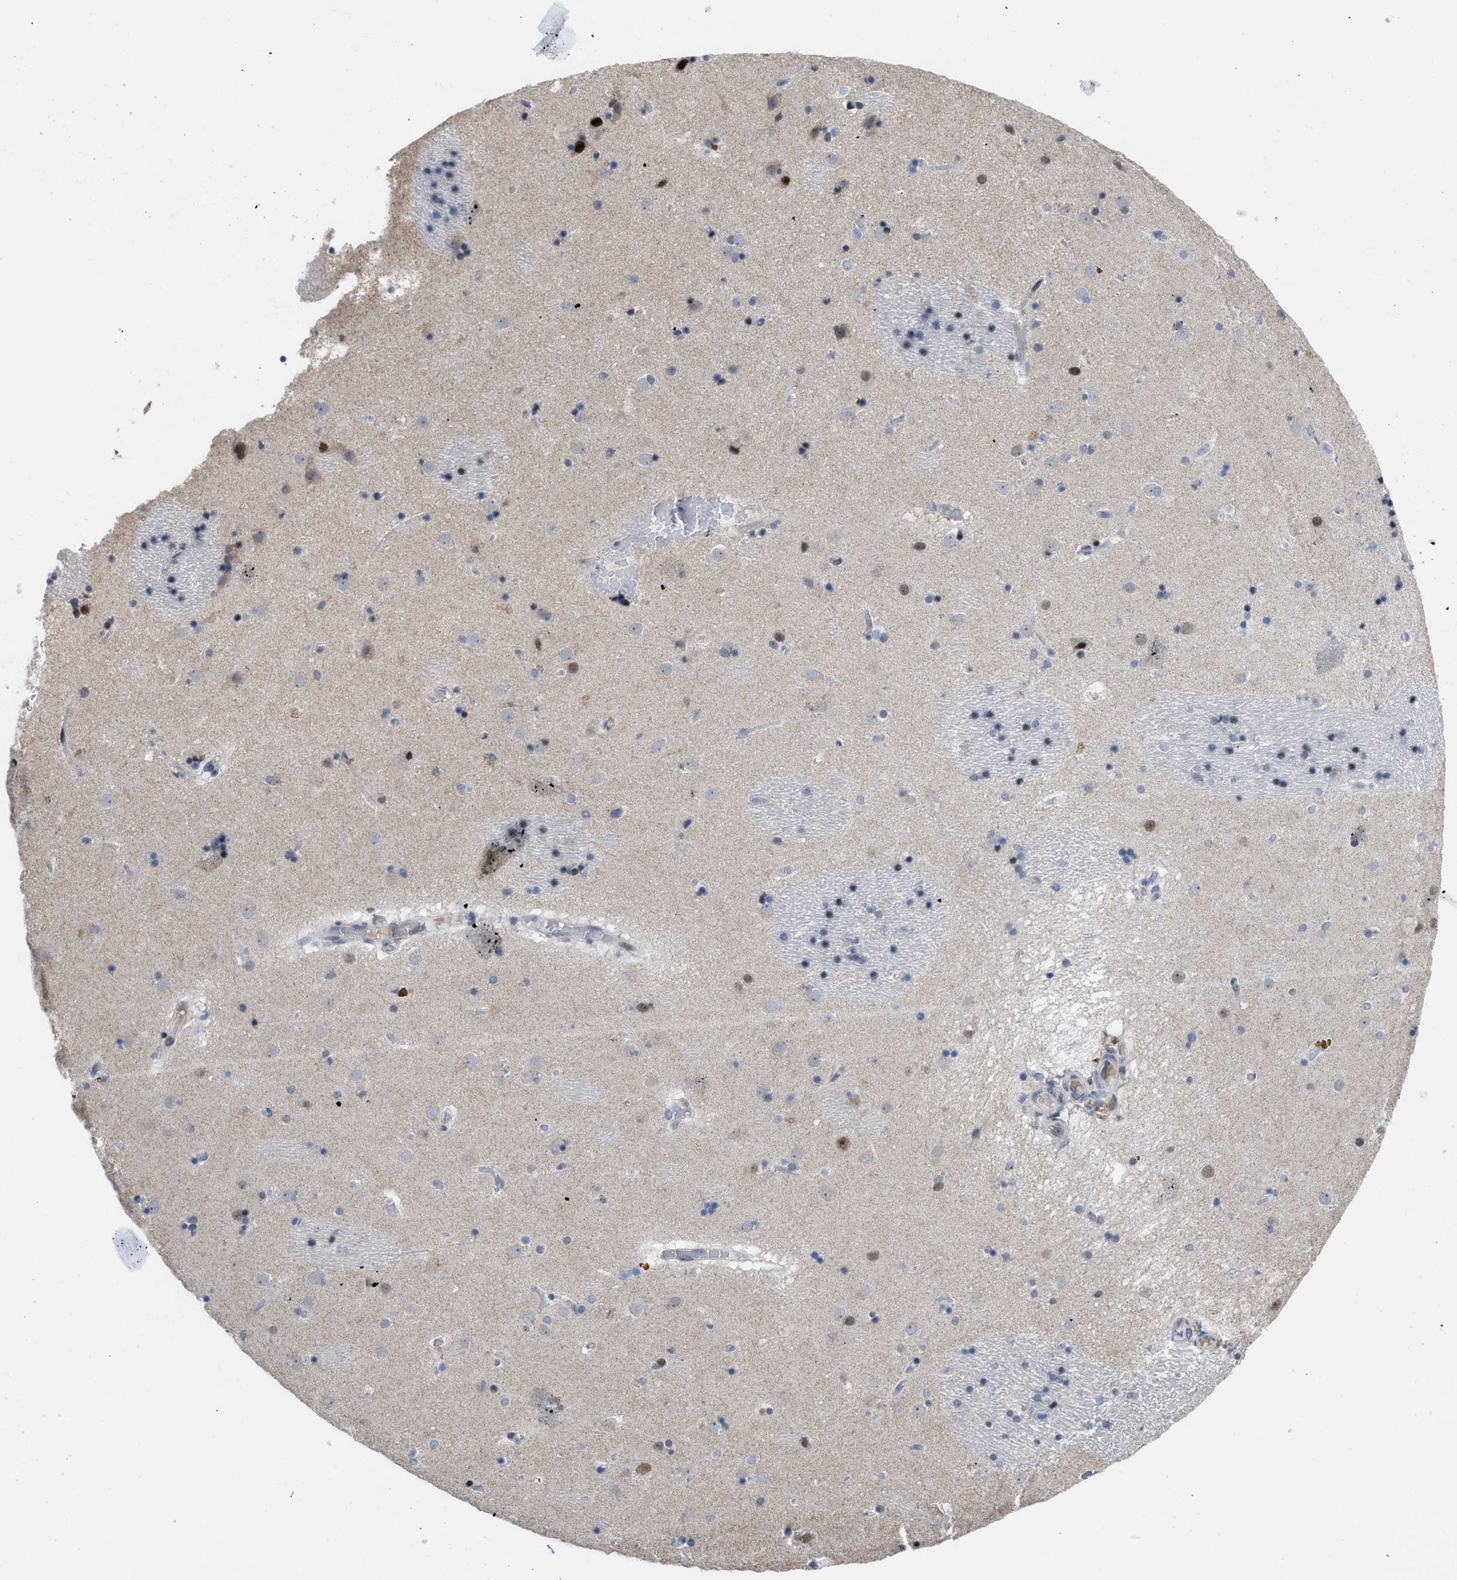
{"staining": {"intensity": "moderate", "quantity": "<25%", "location": "nuclear"}, "tissue": "caudate", "cell_type": "Glial cells", "image_type": "normal", "snomed": [{"axis": "morphology", "description": "Normal tissue, NOS"}, {"axis": "topography", "description": "Lateral ventricle wall"}], "caption": "Immunohistochemical staining of benign human caudate displays moderate nuclear protein staining in about <25% of glial cells. (Stains: DAB in brown, nuclei in blue, Microscopy: brightfield microscopy at high magnification).", "gene": "SETDB1", "patient": {"sex": "male", "age": 70}}